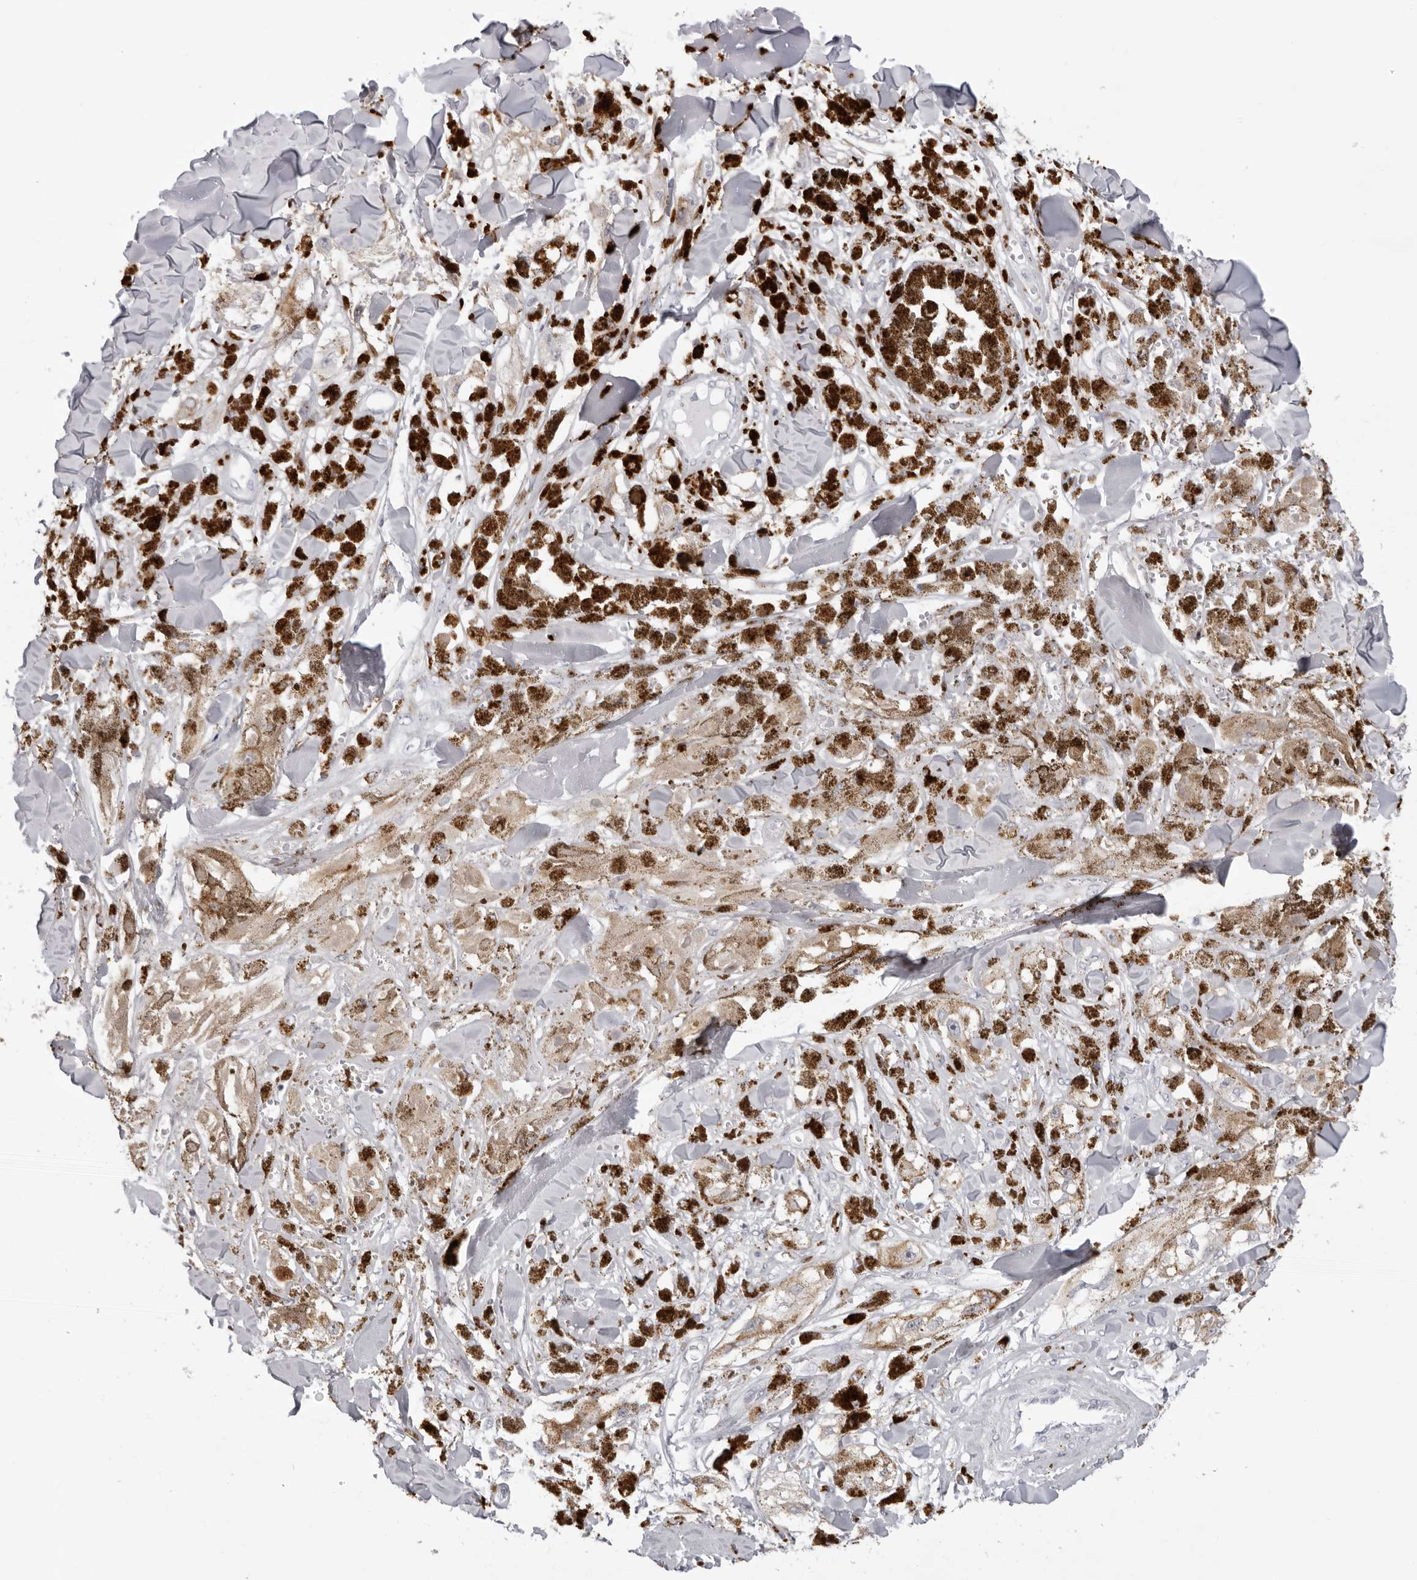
{"staining": {"intensity": "negative", "quantity": "none", "location": "none"}, "tissue": "melanoma", "cell_type": "Tumor cells", "image_type": "cancer", "snomed": [{"axis": "morphology", "description": "Malignant melanoma, NOS"}, {"axis": "topography", "description": "Skin"}], "caption": "IHC image of neoplastic tissue: malignant melanoma stained with DAB reveals no significant protein positivity in tumor cells. The staining was performed using DAB (3,3'-diaminobenzidine) to visualize the protein expression in brown, while the nuclei were stained in blue with hematoxylin (Magnification: 20x).", "gene": "IL25", "patient": {"sex": "male", "age": 88}}